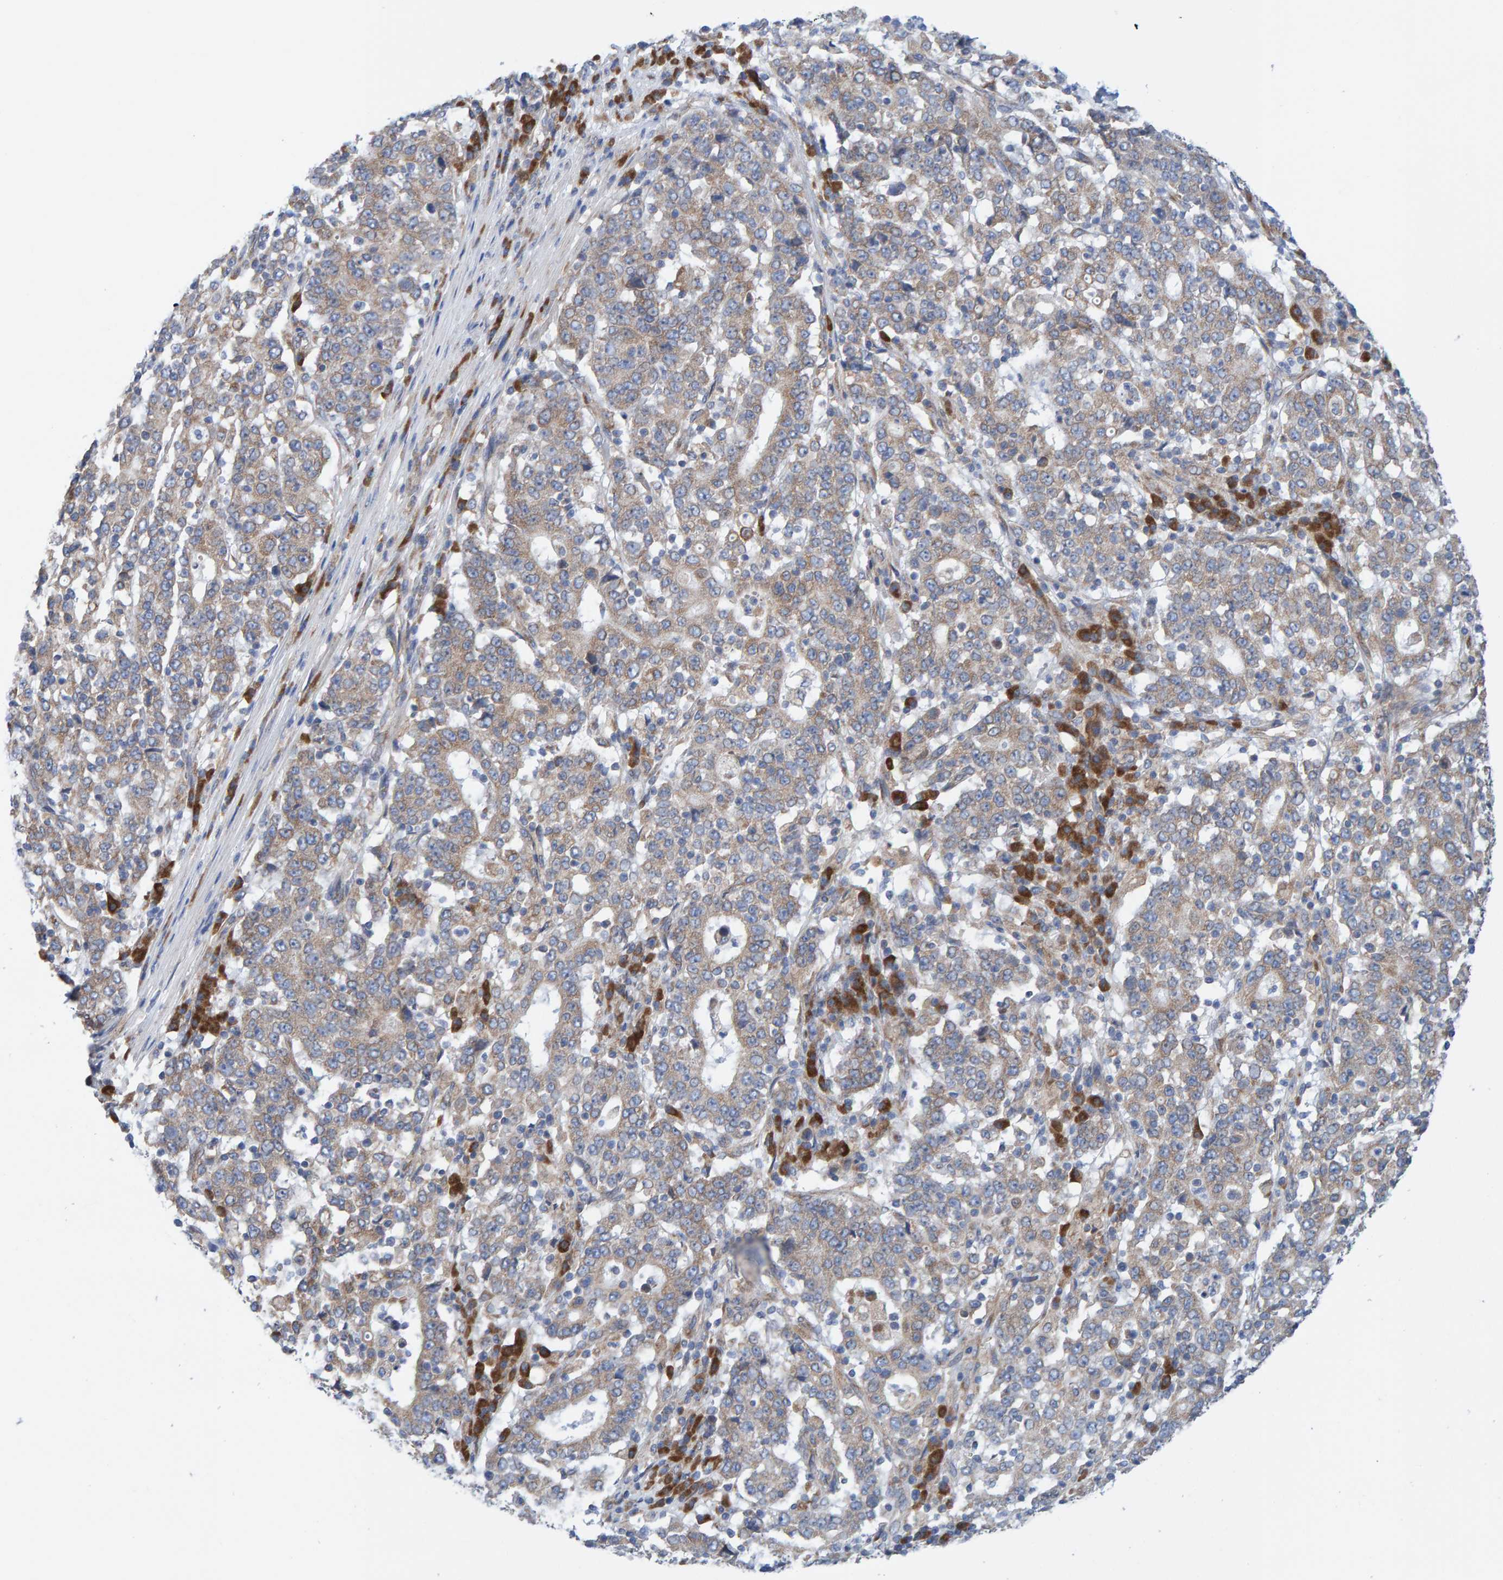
{"staining": {"intensity": "weak", "quantity": "25%-75%", "location": "cytoplasmic/membranous"}, "tissue": "stomach cancer", "cell_type": "Tumor cells", "image_type": "cancer", "snomed": [{"axis": "morphology", "description": "Adenocarcinoma, NOS"}, {"axis": "topography", "description": "Stomach"}], "caption": "Weak cytoplasmic/membranous expression for a protein is seen in about 25%-75% of tumor cells of stomach adenocarcinoma using immunohistochemistry (IHC).", "gene": "CDK5RAP3", "patient": {"sex": "male", "age": 59}}